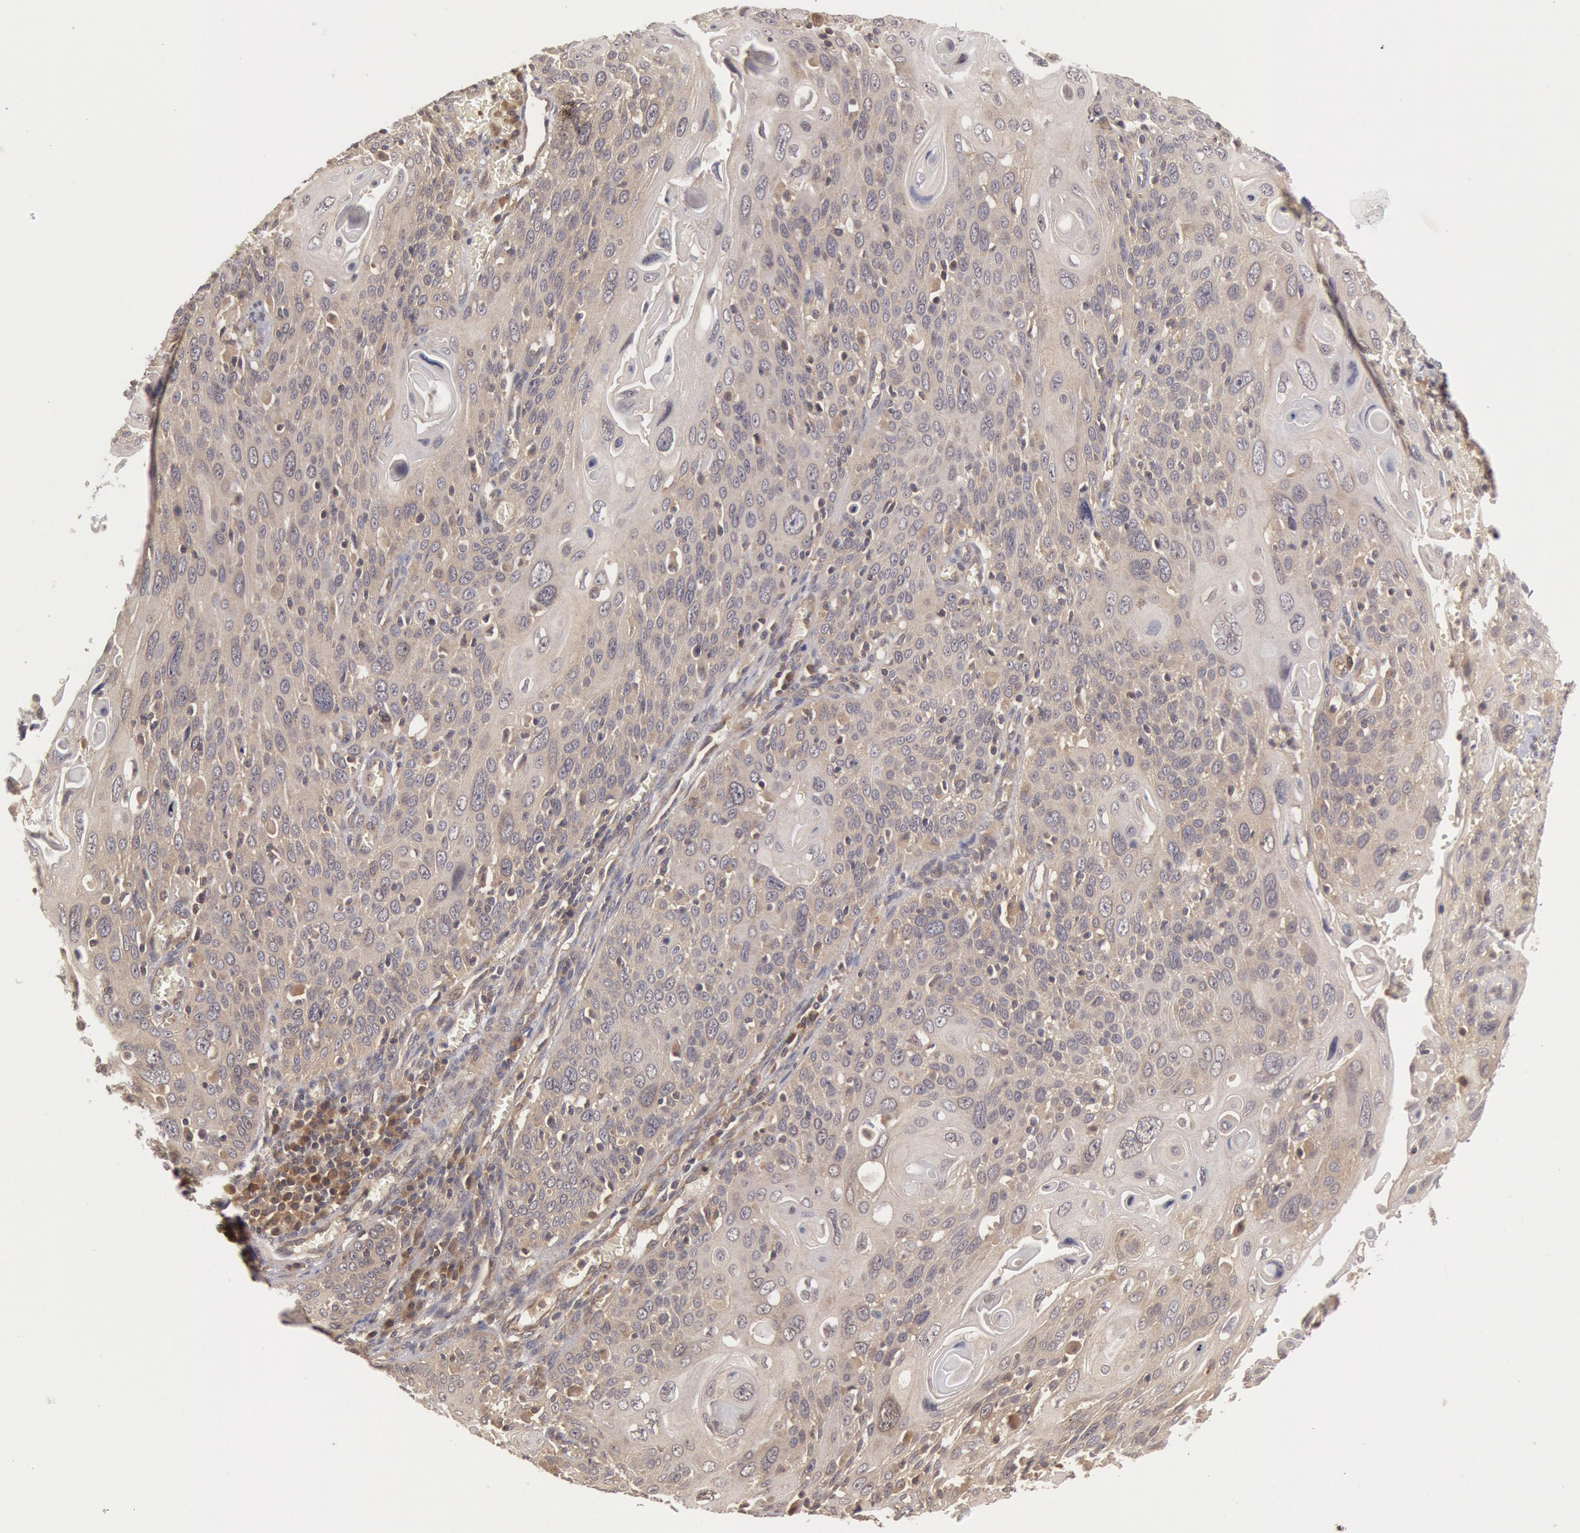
{"staining": {"intensity": "weak", "quantity": ">75%", "location": "cytoplasmic/membranous"}, "tissue": "cervical cancer", "cell_type": "Tumor cells", "image_type": "cancer", "snomed": [{"axis": "morphology", "description": "Squamous cell carcinoma, NOS"}, {"axis": "topography", "description": "Cervix"}], "caption": "IHC (DAB (3,3'-diaminobenzidine)) staining of human cervical squamous cell carcinoma exhibits weak cytoplasmic/membranous protein staining in approximately >75% of tumor cells.", "gene": "BRAF", "patient": {"sex": "female", "age": 54}}